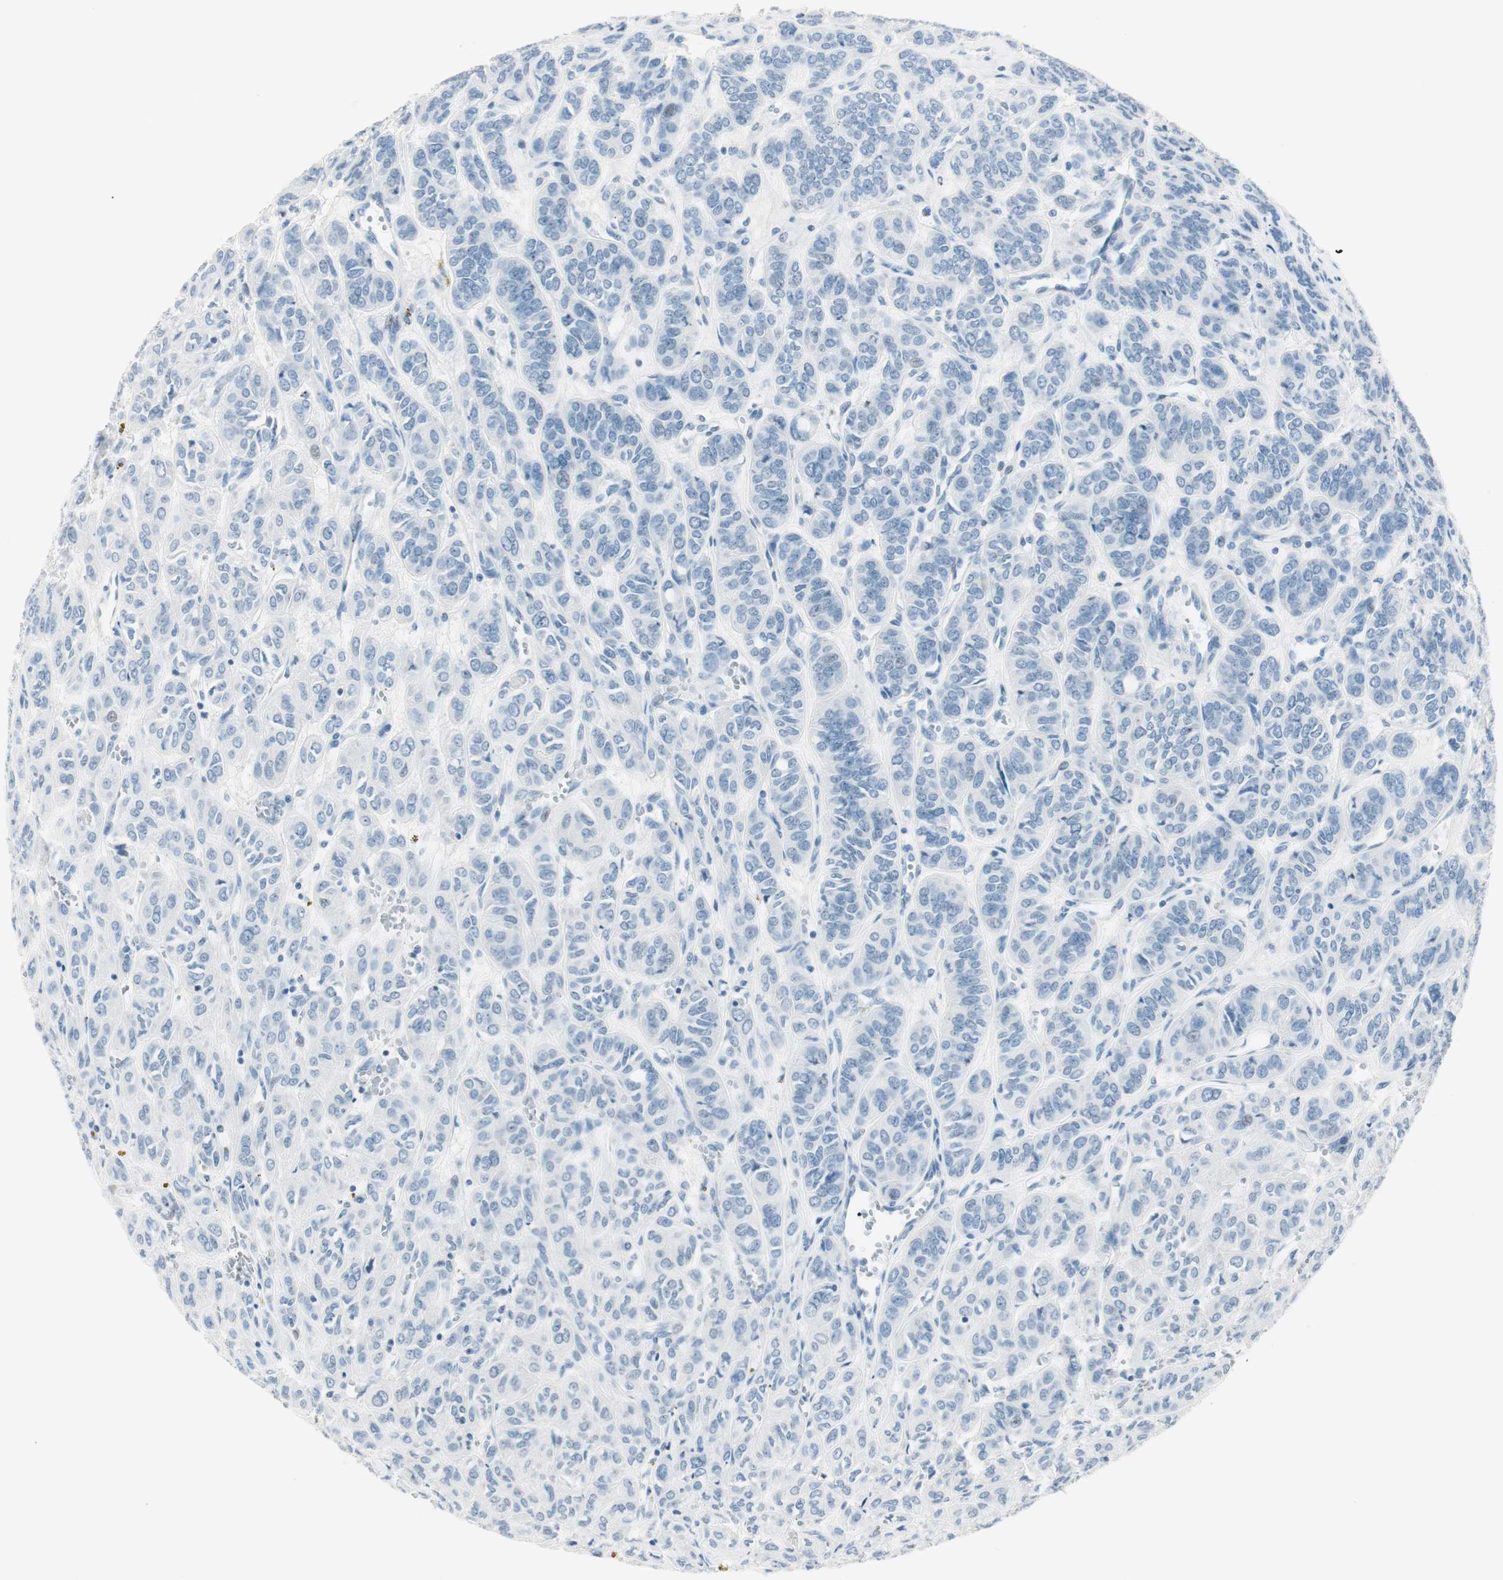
{"staining": {"intensity": "negative", "quantity": "none", "location": "none"}, "tissue": "thyroid cancer", "cell_type": "Tumor cells", "image_type": "cancer", "snomed": [{"axis": "morphology", "description": "Follicular adenoma carcinoma, NOS"}, {"axis": "topography", "description": "Thyroid gland"}], "caption": "The histopathology image demonstrates no significant expression in tumor cells of follicular adenoma carcinoma (thyroid).", "gene": "HOXB13", "patient": {"sex": "female", "age": 71}}